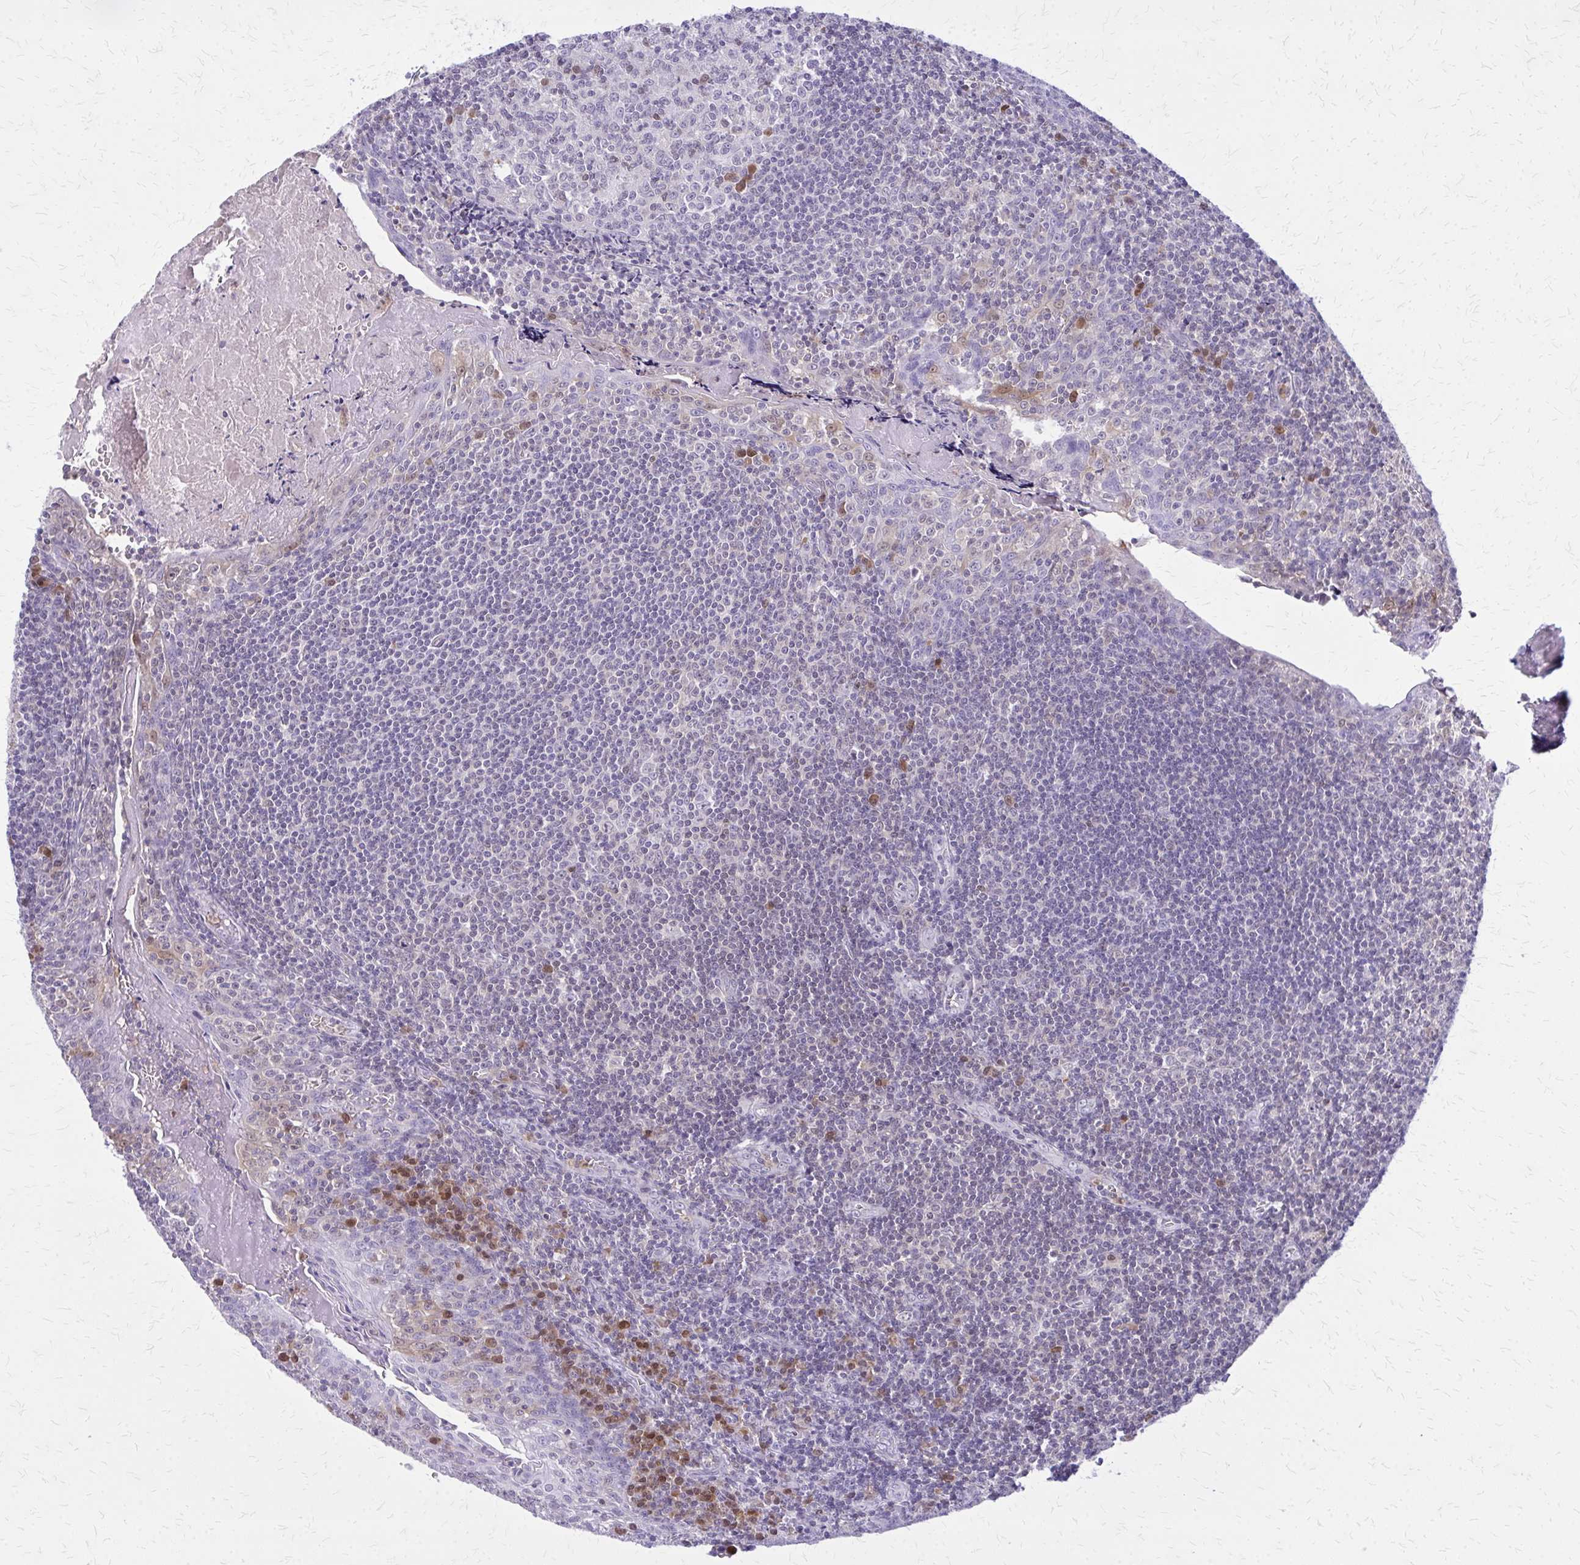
{"staining": {"intensity": "strong", "quantity": "<25%", "location": "cytoplasmic/membranous,nuclear"}, "tissue": "tonsil", "cell_type": "Germinal center cells", "image_type": "normal", "snomed": [{"axis": "morphology", "description": "Normal tissue, NOS"}, {"axis": "morphology", "description": "Inflammation, NOS"}, {"axis": "topography", "description": "Tonsil"}], "caption": "High-power microscopy captured an immunohistochemistry (IHC) micrograph of normal tonsil, revealing strong cytoplasmic/membranous,nuclear positivity in about <25% of germinal center cells.", "gene": "GLRX", "patient": {"sex": "female", "age": 31}}